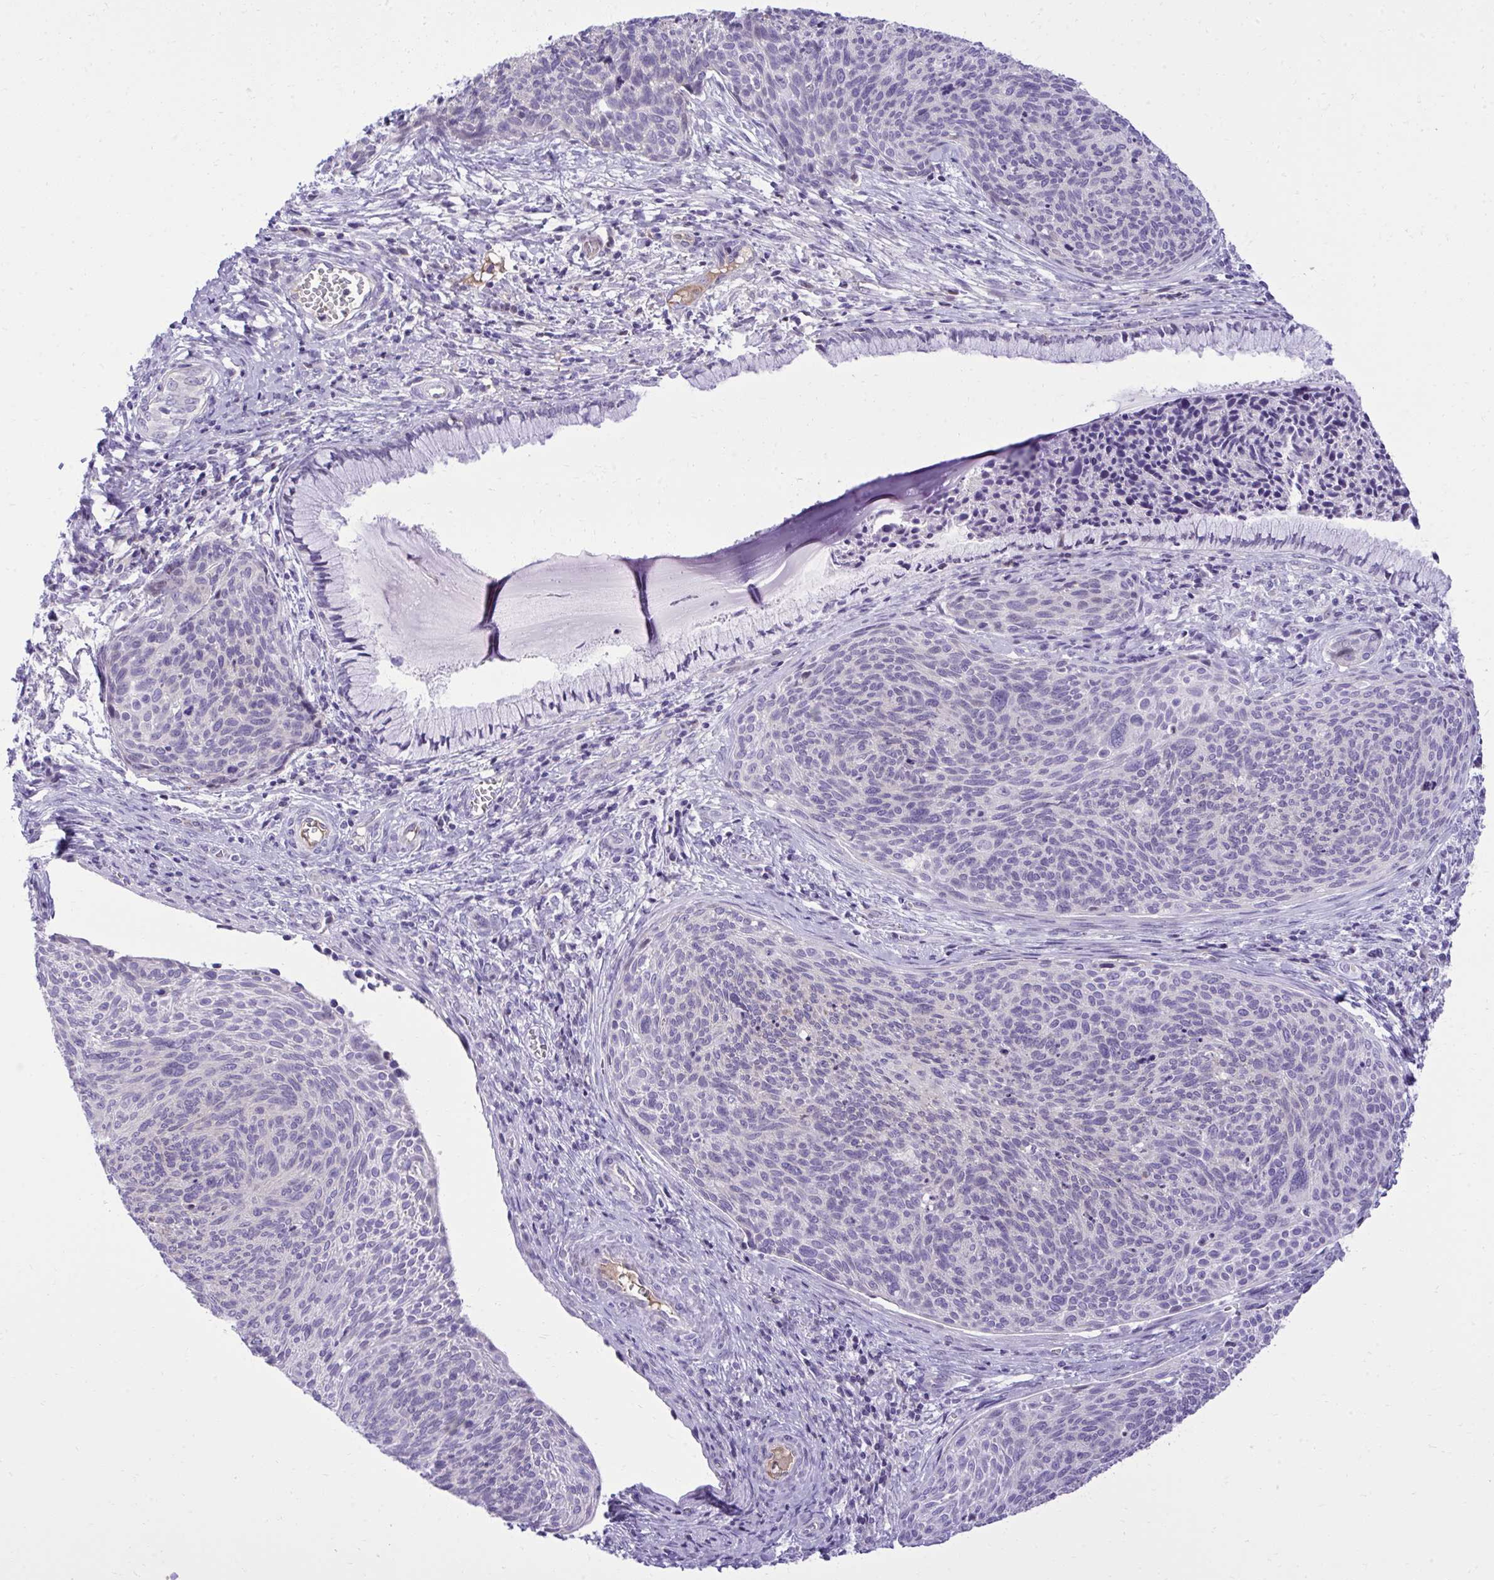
{"staining": {"intensity": "negative", "quantity": "none", "location": "none"}, "tissue": "cervical cancer", "cell_type": "Tumor cells", "image_type": "cancer", "snomed": [{"axis": "morphology", "description": "Squamous cell carcinoma, NOS"}, {"axis": "topography", "description": "Cervix"}], "caption": "A high-resolution histopathology image shows immunohistochemistry staining of squamous cell carcinoma (cervical), which displays no significant staining in tumor cells.", "gene": "PITPNM3", "patient": {"sex": "female", "age": 49}}